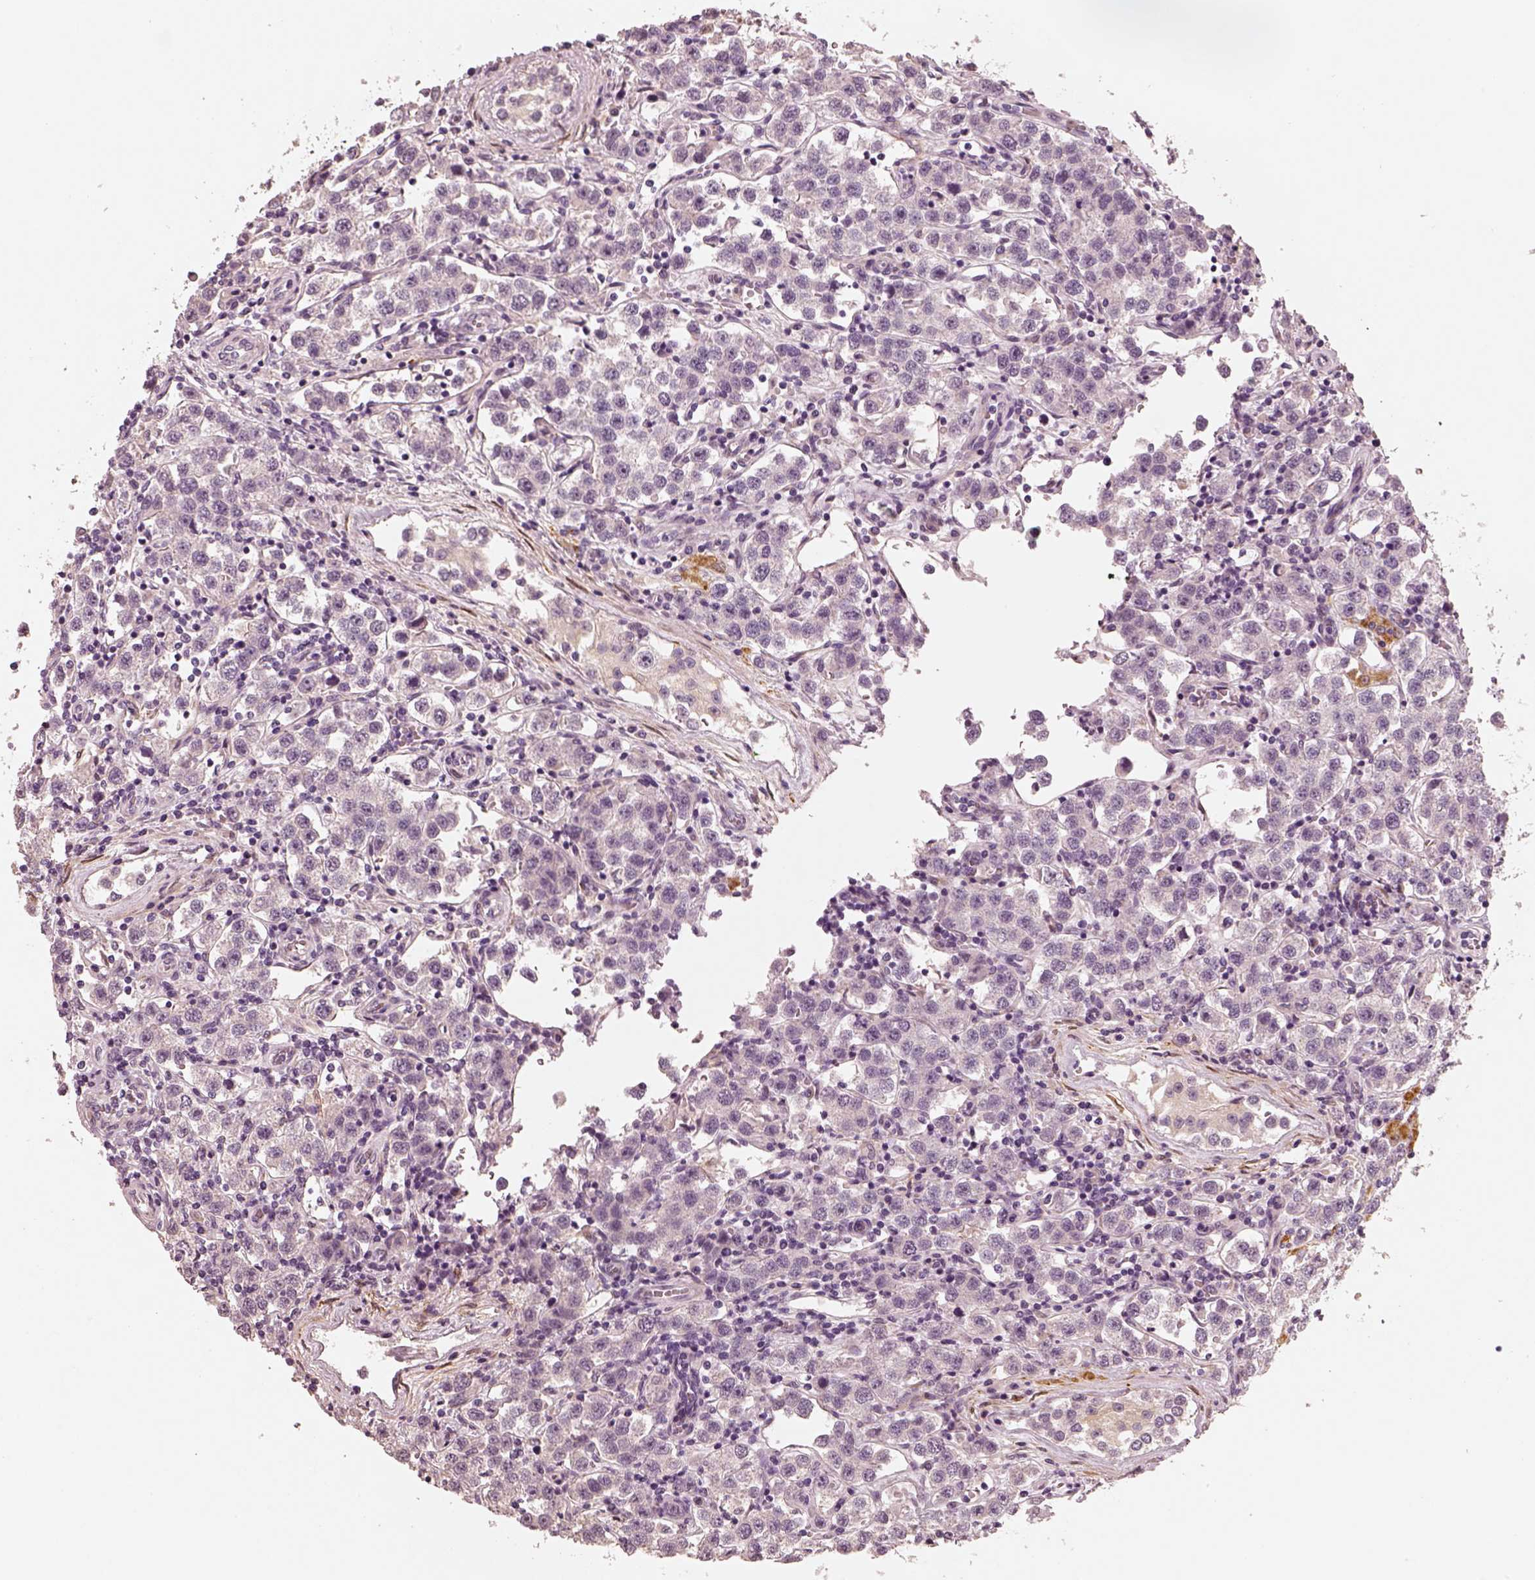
{"staining": {"intensity": "negative", "quantity": "none", "location": "none"}, "tissue": "testis cancer", "cell_type": "Tumor cells", "image_type": "cancer", "snomed": [{"axis": "morphology", "description": "Seminoma, NOS"}, {"axis": "topography", "description": "Testis"}], "caption": "Testis seminoma was stained to show a protein in brown. There is no significant expression in tumor cells.", "gene": "RS1", "patient": {"sex": "male", "age": 37}}